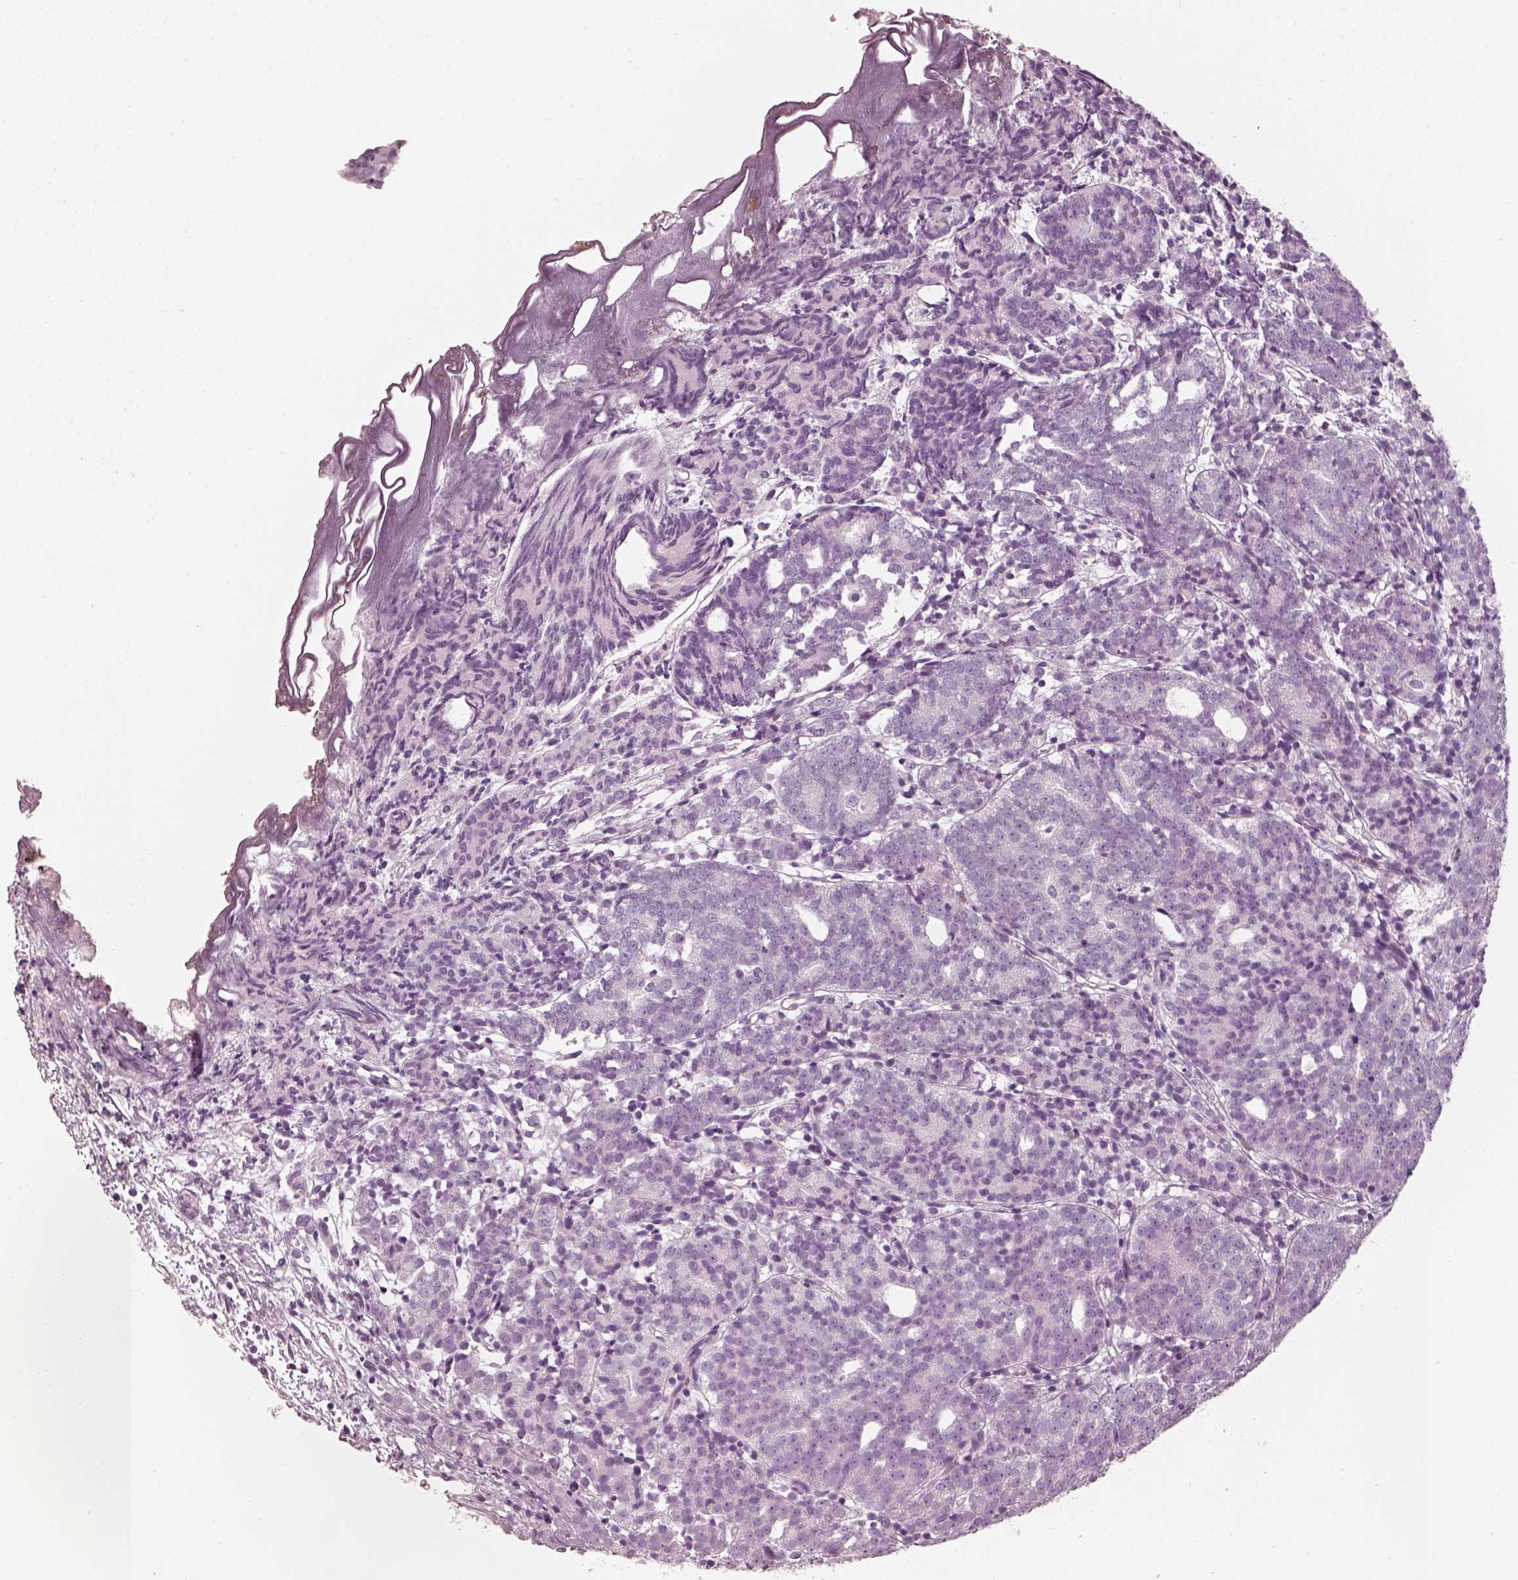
{"staining": {"intensity": "negative", "quantity": "none", "location": "none"}, "tissue": "prostate cancer", "cell_type": "Tumor cells", "image_type": "cancer", "snomed": [{"axis": "morphology", "description": "Adenocarcinoma, High grade"}, {"axis": "topography", "description": "Prostate"}], "caption": "Prostate cancer stained for a protein using immunohistochemistry demonstrates no positivity tumor cells.", "gene": "R3HDML", "patient": {"sex": "male", "age": 53}}